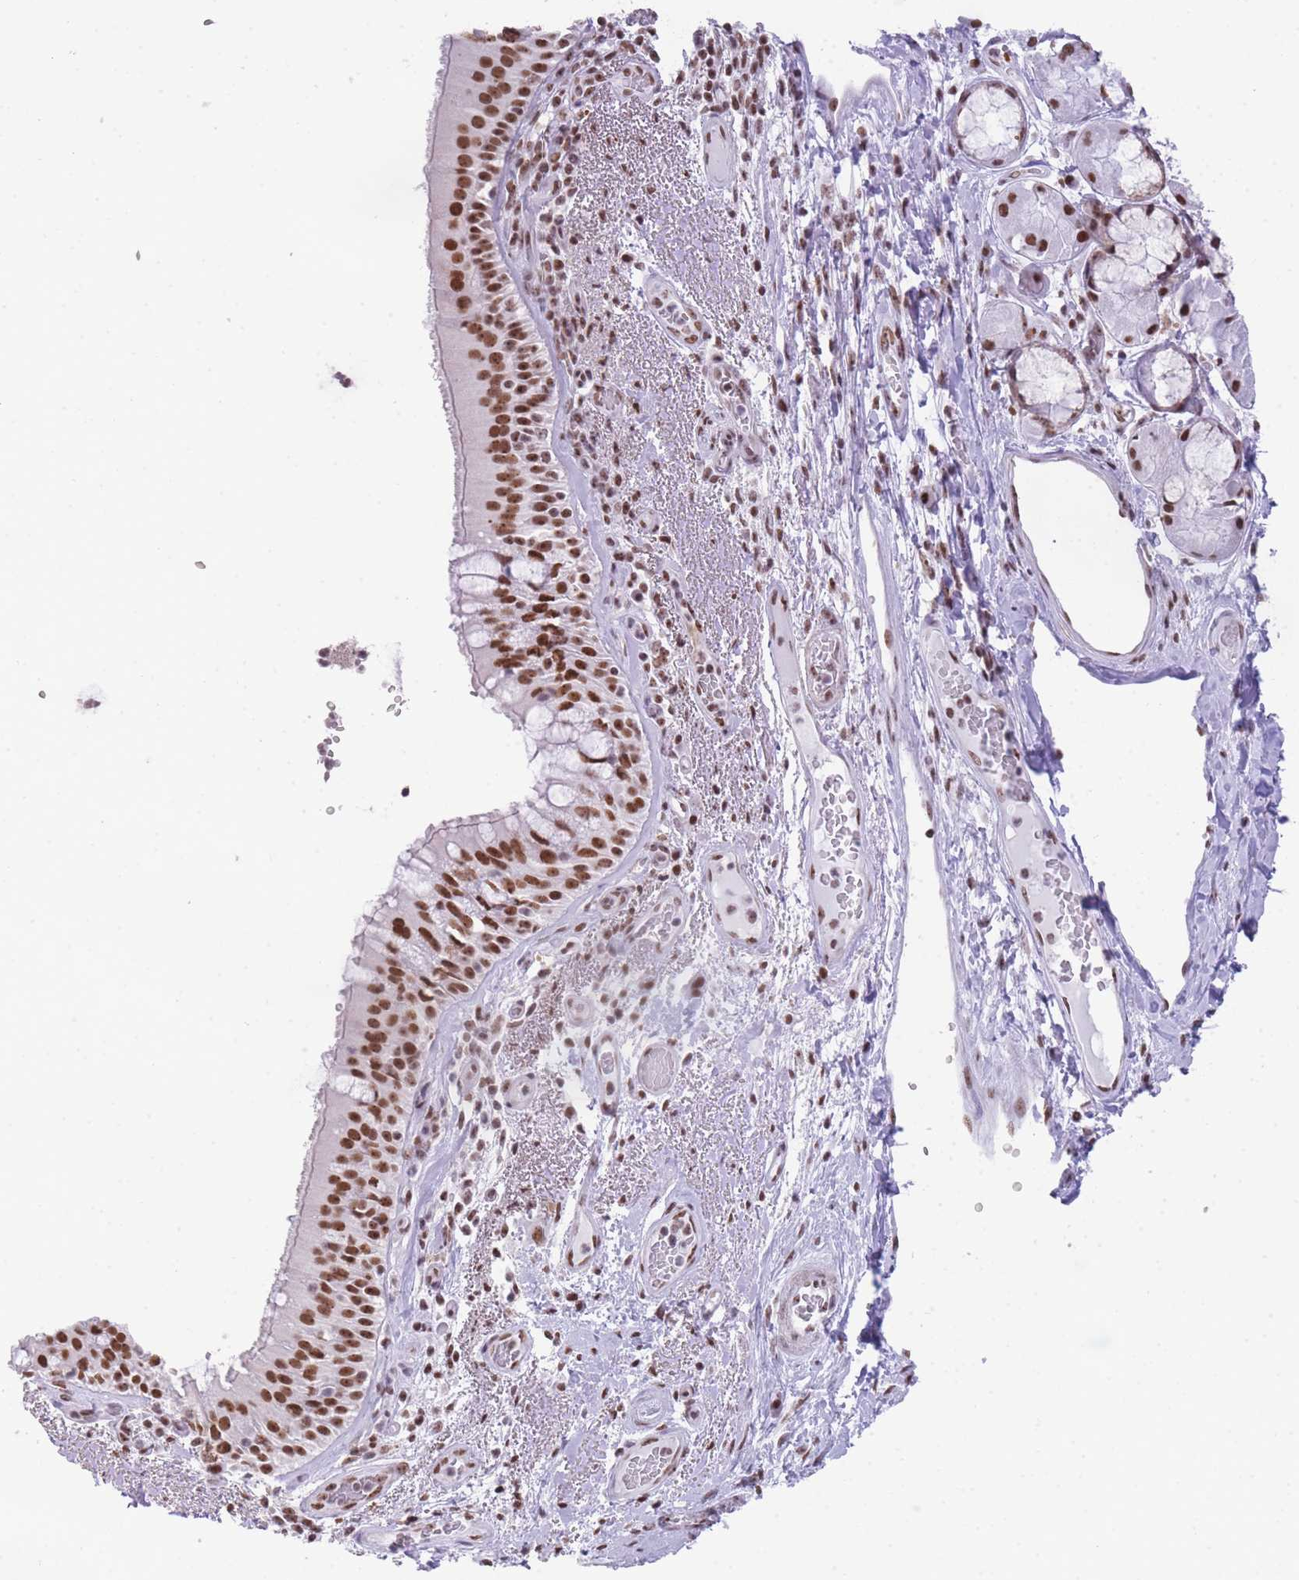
{"staining": {"intensity": "strong", "quantity": ">75%", "location": "nuclear"}, "tissue": "bronchus", "cell_type": "Respiratory epithelial cells", "image_type": "normal", "snomed": [{"axis": "morphology", "description": "Normal tissue, NOS"}, {"axis": "topography", "description": "Cartilage tissue"}, {"axis": "topography", "description": "Bronchus"}], "caption": "Immunohistochemistry (IHC) photomicrograph of benign bronchus stained for a protein (brown), which exhibits high levels of strong nuclear expression in about >75% of respiratory epithelial cells.", "gene": "EVC2", "patient": {"sex": "male", "age": 63}}